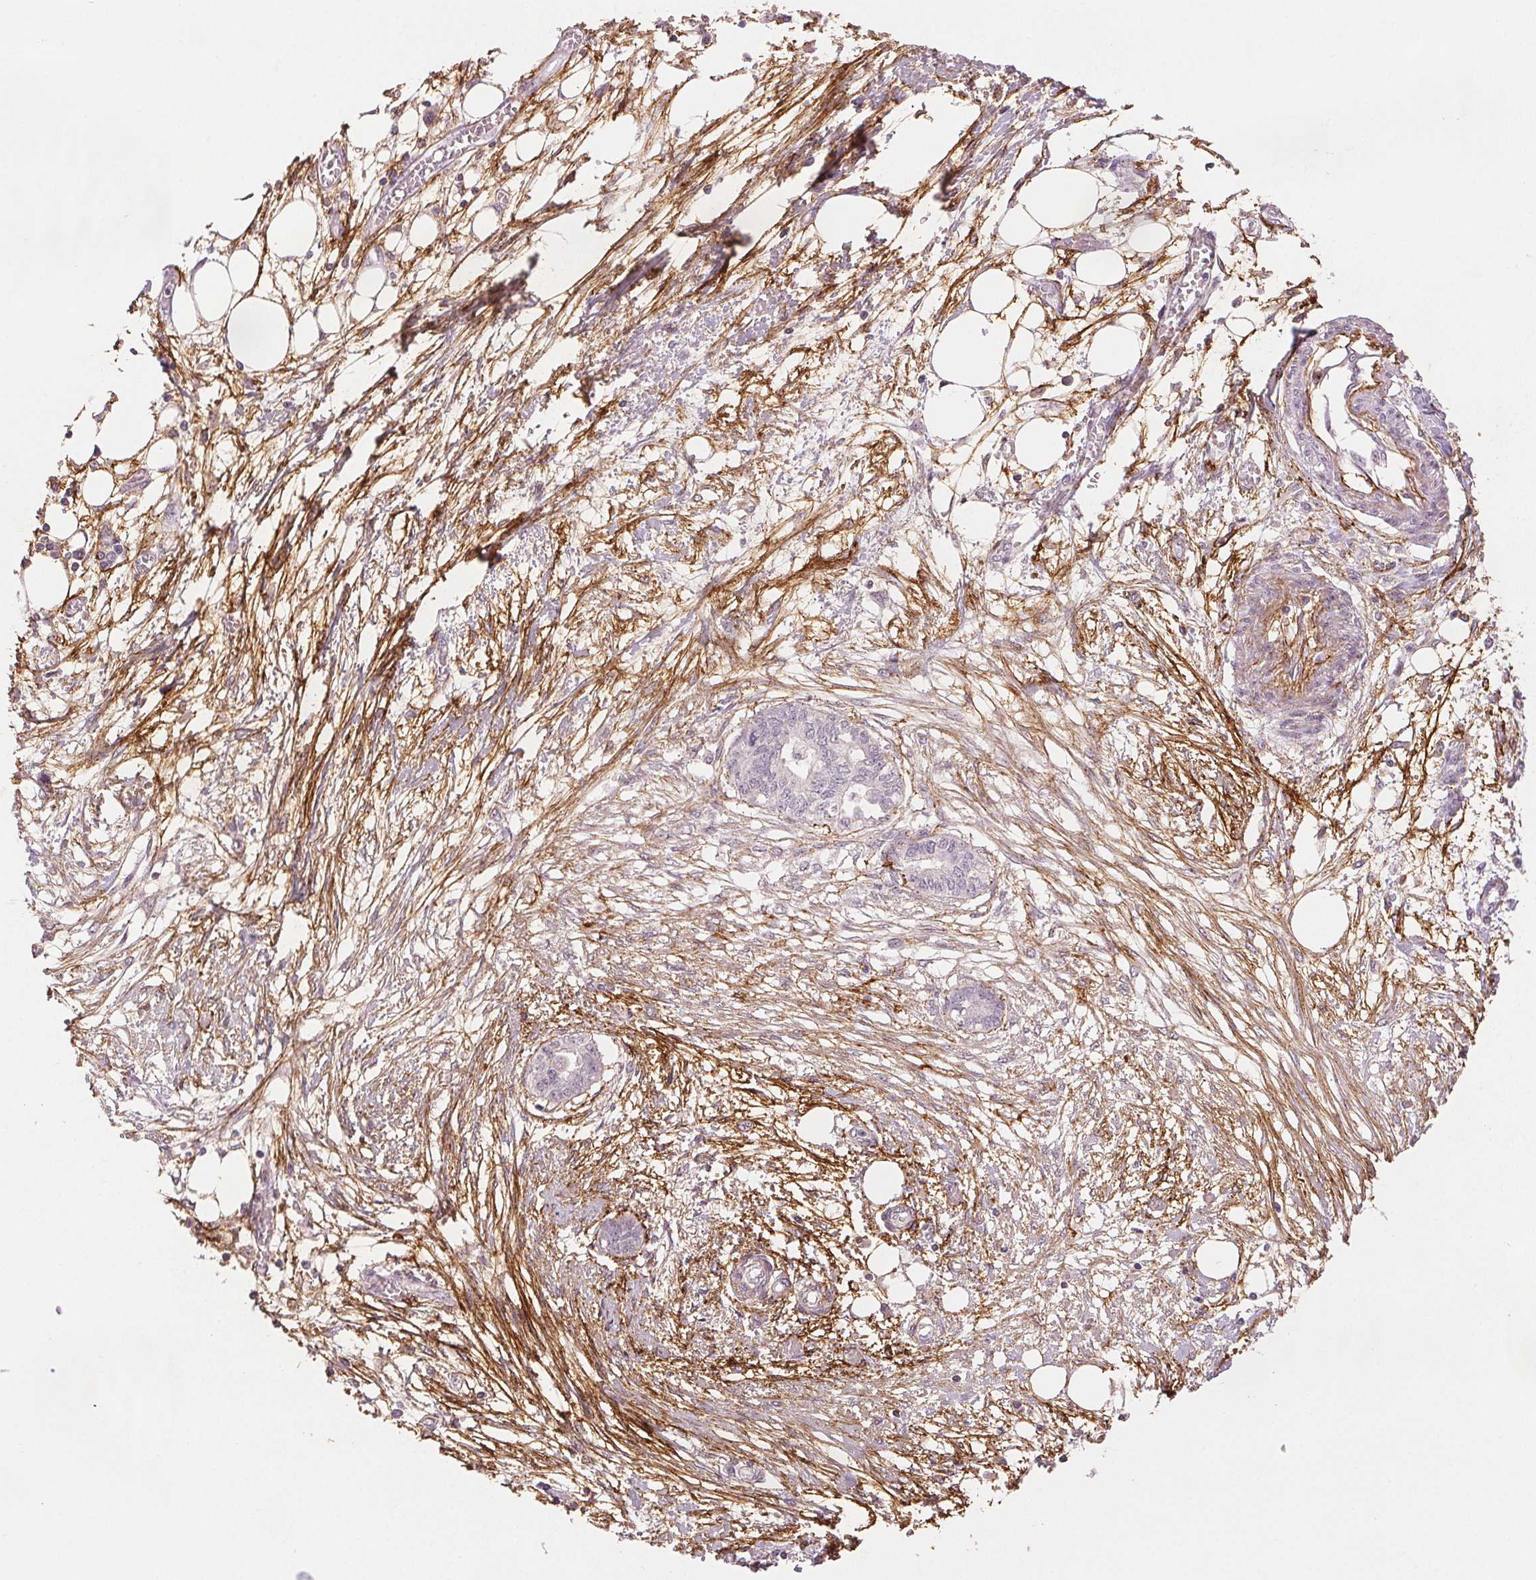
{"staining": {"intensity": "negative", "quantity": "none", "location": "none"}, "tissue": "endometrial cancer", "cell_type": "Tumor cells", "image_type": "cancer", "snomed": [{"axis": "morphology", "description": "Adenocarcinoma, NOS"}, {"axis": "morphology", "description": "Adenocarcinoma, metastatic, NOS"}, {"axis": "topography", "description": "Adipose tissue"}, {"axis": "topography", "description": "Endometrium"}], "caption": "This is a histopathology image of IHC staining of metastatic adenocarcinoma (endometrial), which shows no staining in tumor cells.", "gene": "FBN1", "patient": {"sex": "female", "age": 67}}